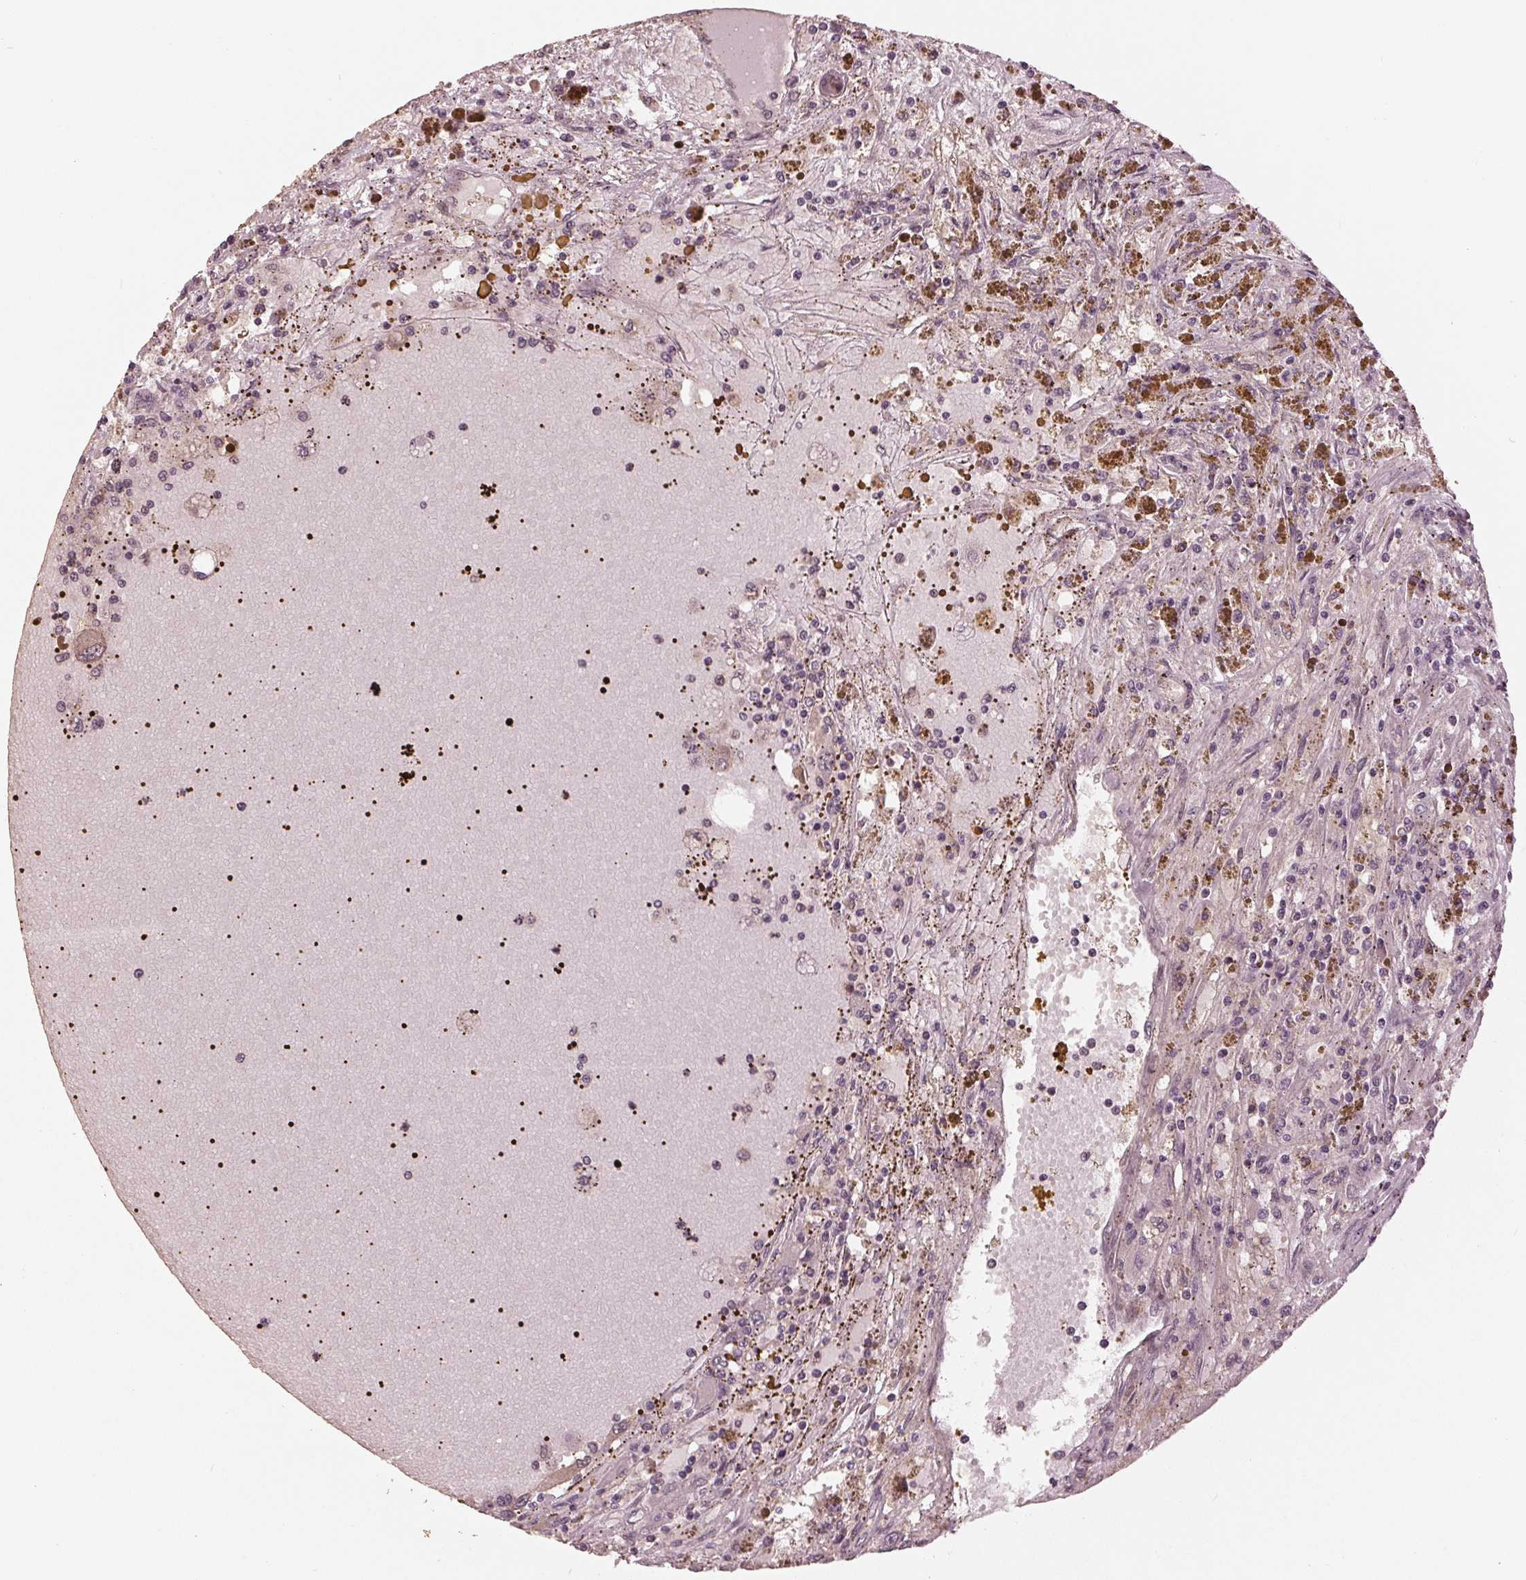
{"staining": {"intensity": "weak", "quantity": "25%-75%", "location": "cytoplasmic/membranous,nuclear"}, "tissue": "renal cancer", "cell_type": "Tumor cells", "image_type": "cancer", "snomed": [{"axis": "morphology", "description": "Adenocarcinoma, NOS"}, {"axis": "topography", "description": "Kidney"}], "caption": "Renal adenocarcinoma stained with IHC demonstrates weak cytoplasmic/membranous and nuclear staining in approximately 25%-75% of tumor cells. (Brightfield microscopy of DAB IHC at high magnification).", "gene": "ZNF471", "patient": {"sex": "female", "age": 67}}